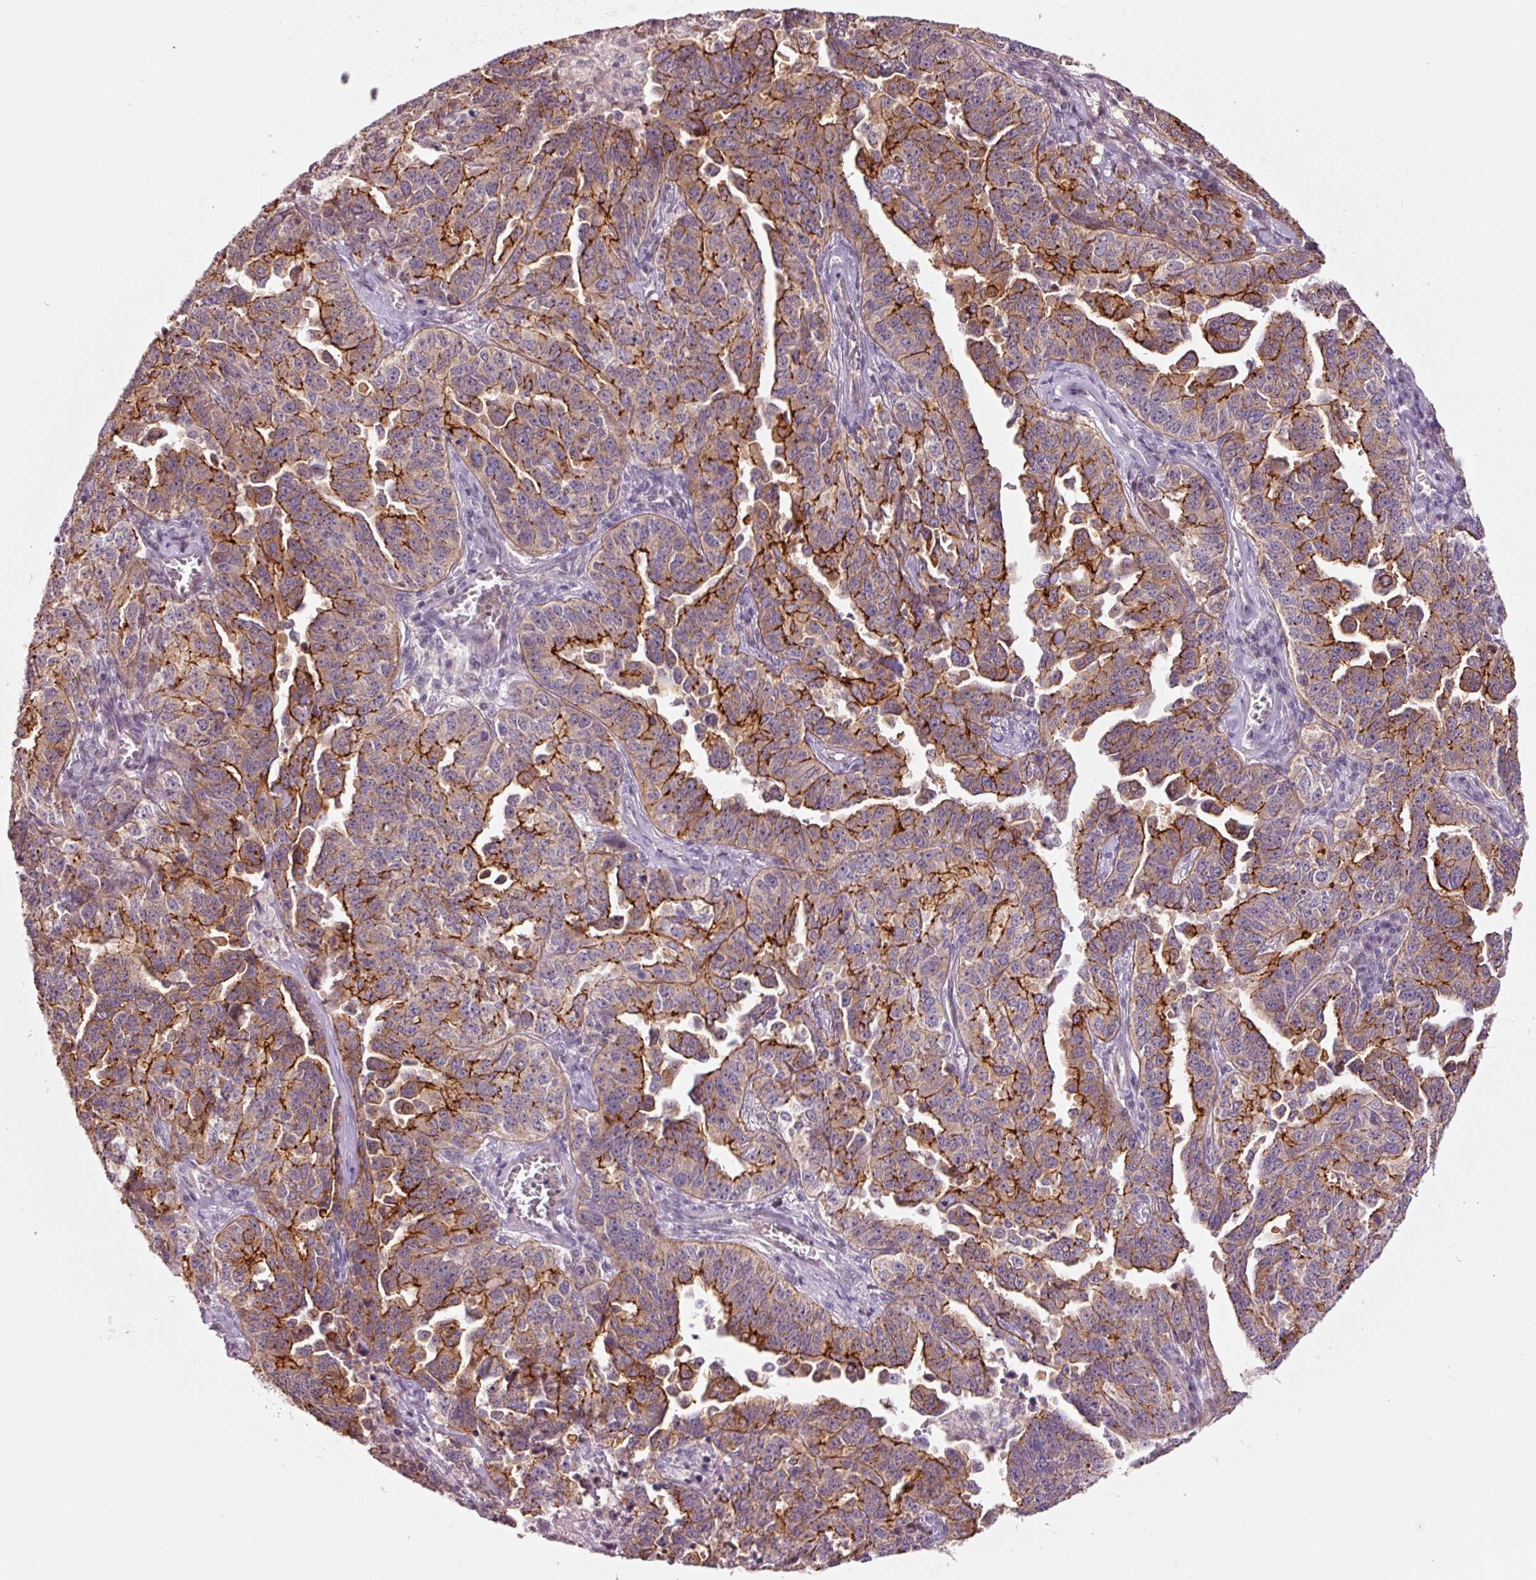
{"staining": {"intensity": "strong", "quantity": ">75%", "location": "cytoplasmic/membranous"}, "tissue": "ovarian cancer", "cell_type": "Tumor cells", "image_type": "cancer", "snomed": [{"axis": "morphology", "description": "Carcinoma, endometroid"}, {"axis": "topography", "description": "Ovary"}], "caption": "The micrograph reveals staining of ovarian cancer (endometroid carcinoma), revealing strong cytoplasmic/membranous protein expression (brown color) within tumor cells.", "gene": "DAPP1", "patient": {"sex": "female", "age": 62}}